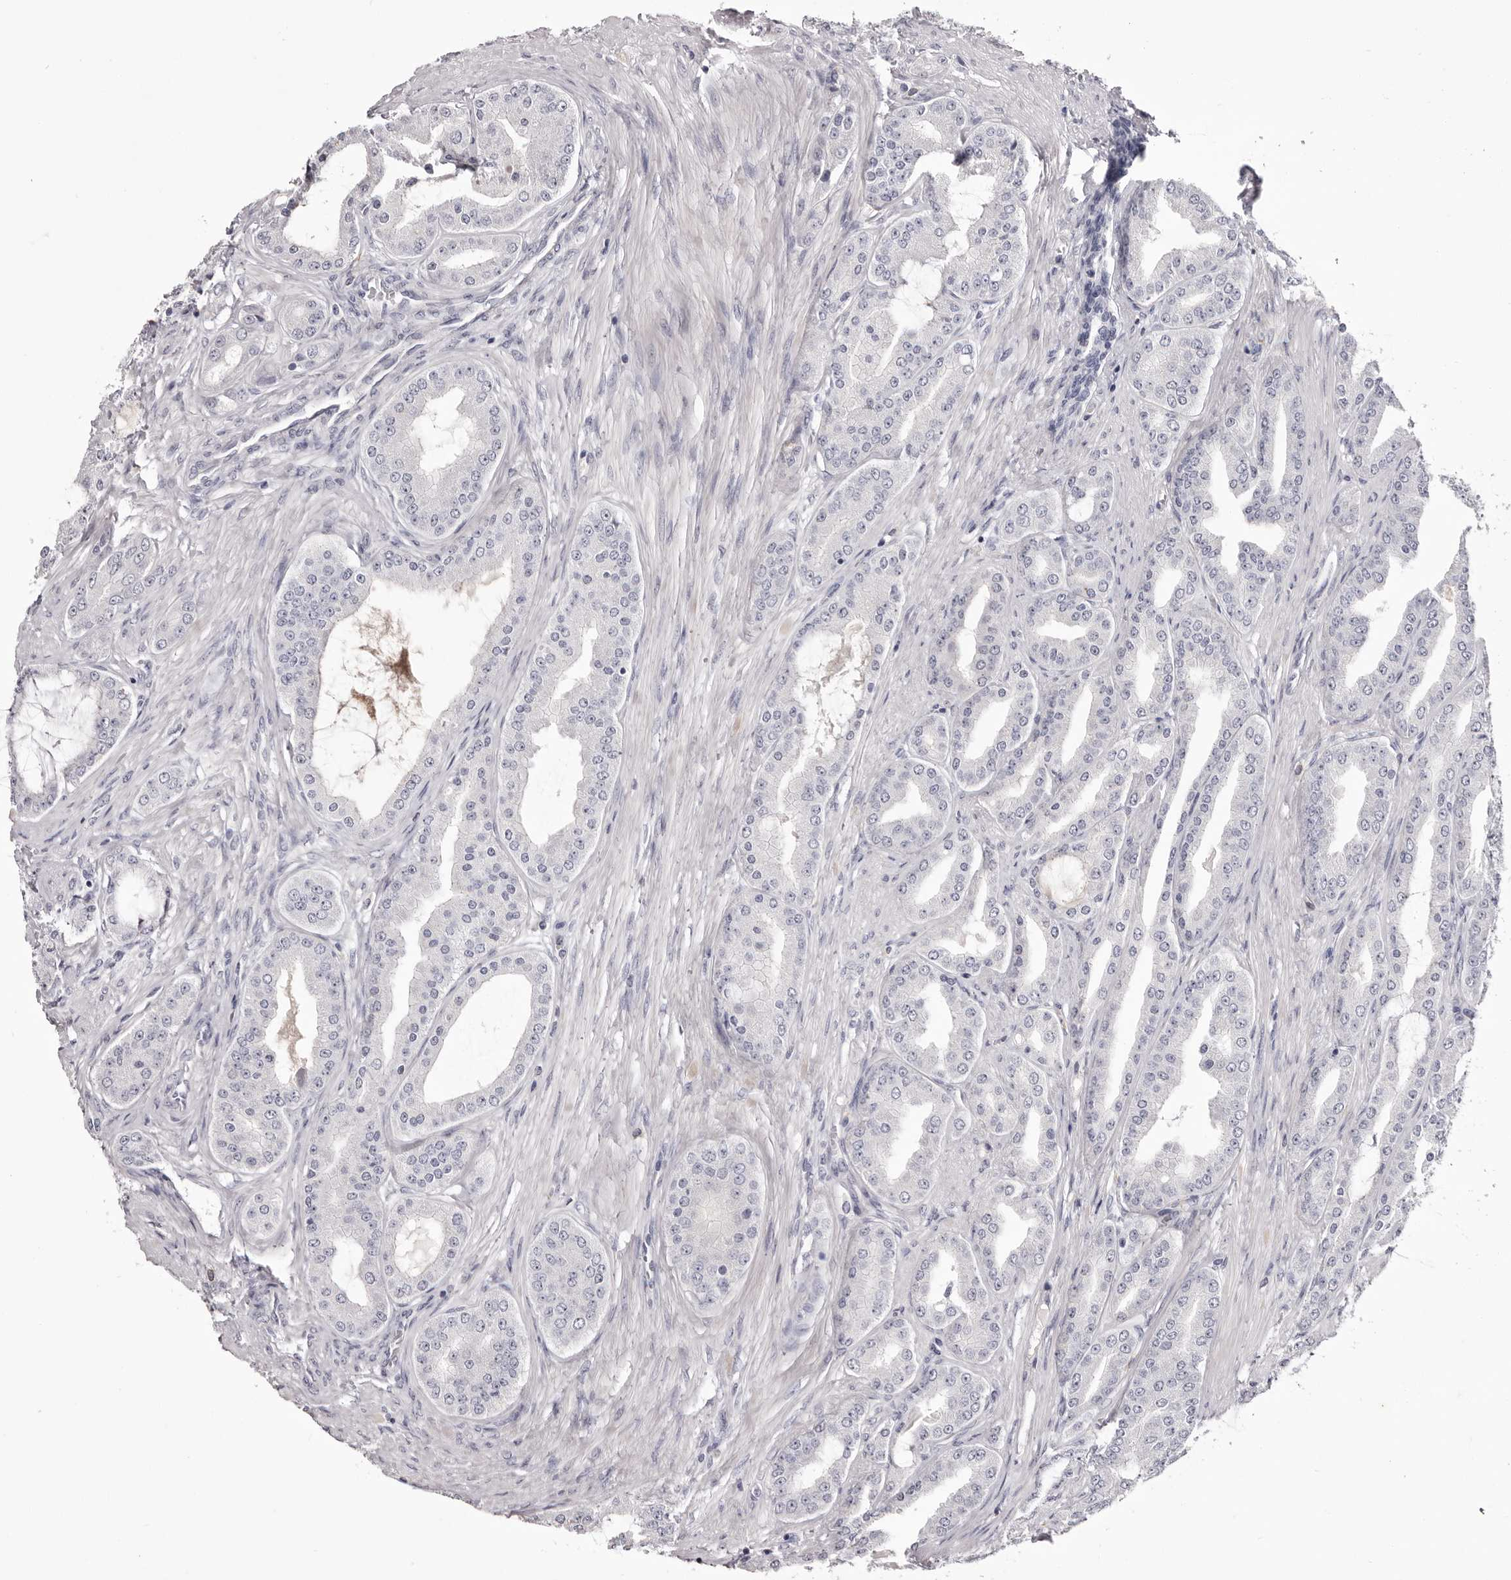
{"staining": {"intensity": "negative", "quantity": "none", "location": "none"}, "tissue": "prostate cancer", "cell_type": "Tumor cells", "image_type": "cancer", "snomed": [{"axis": "morphology", "description": "Adenocarcinoma, High grade"}, {"axis": "topography", "description": "Prostate"}], "caption": "Immunohistochemistry image of human adenocarcinoma (high-grade) (prostate) stained for a protein (brown), which displays no positivity in tumor cells.", "gene": "CA6", "patient": {"sex": "male", "age": 60}}